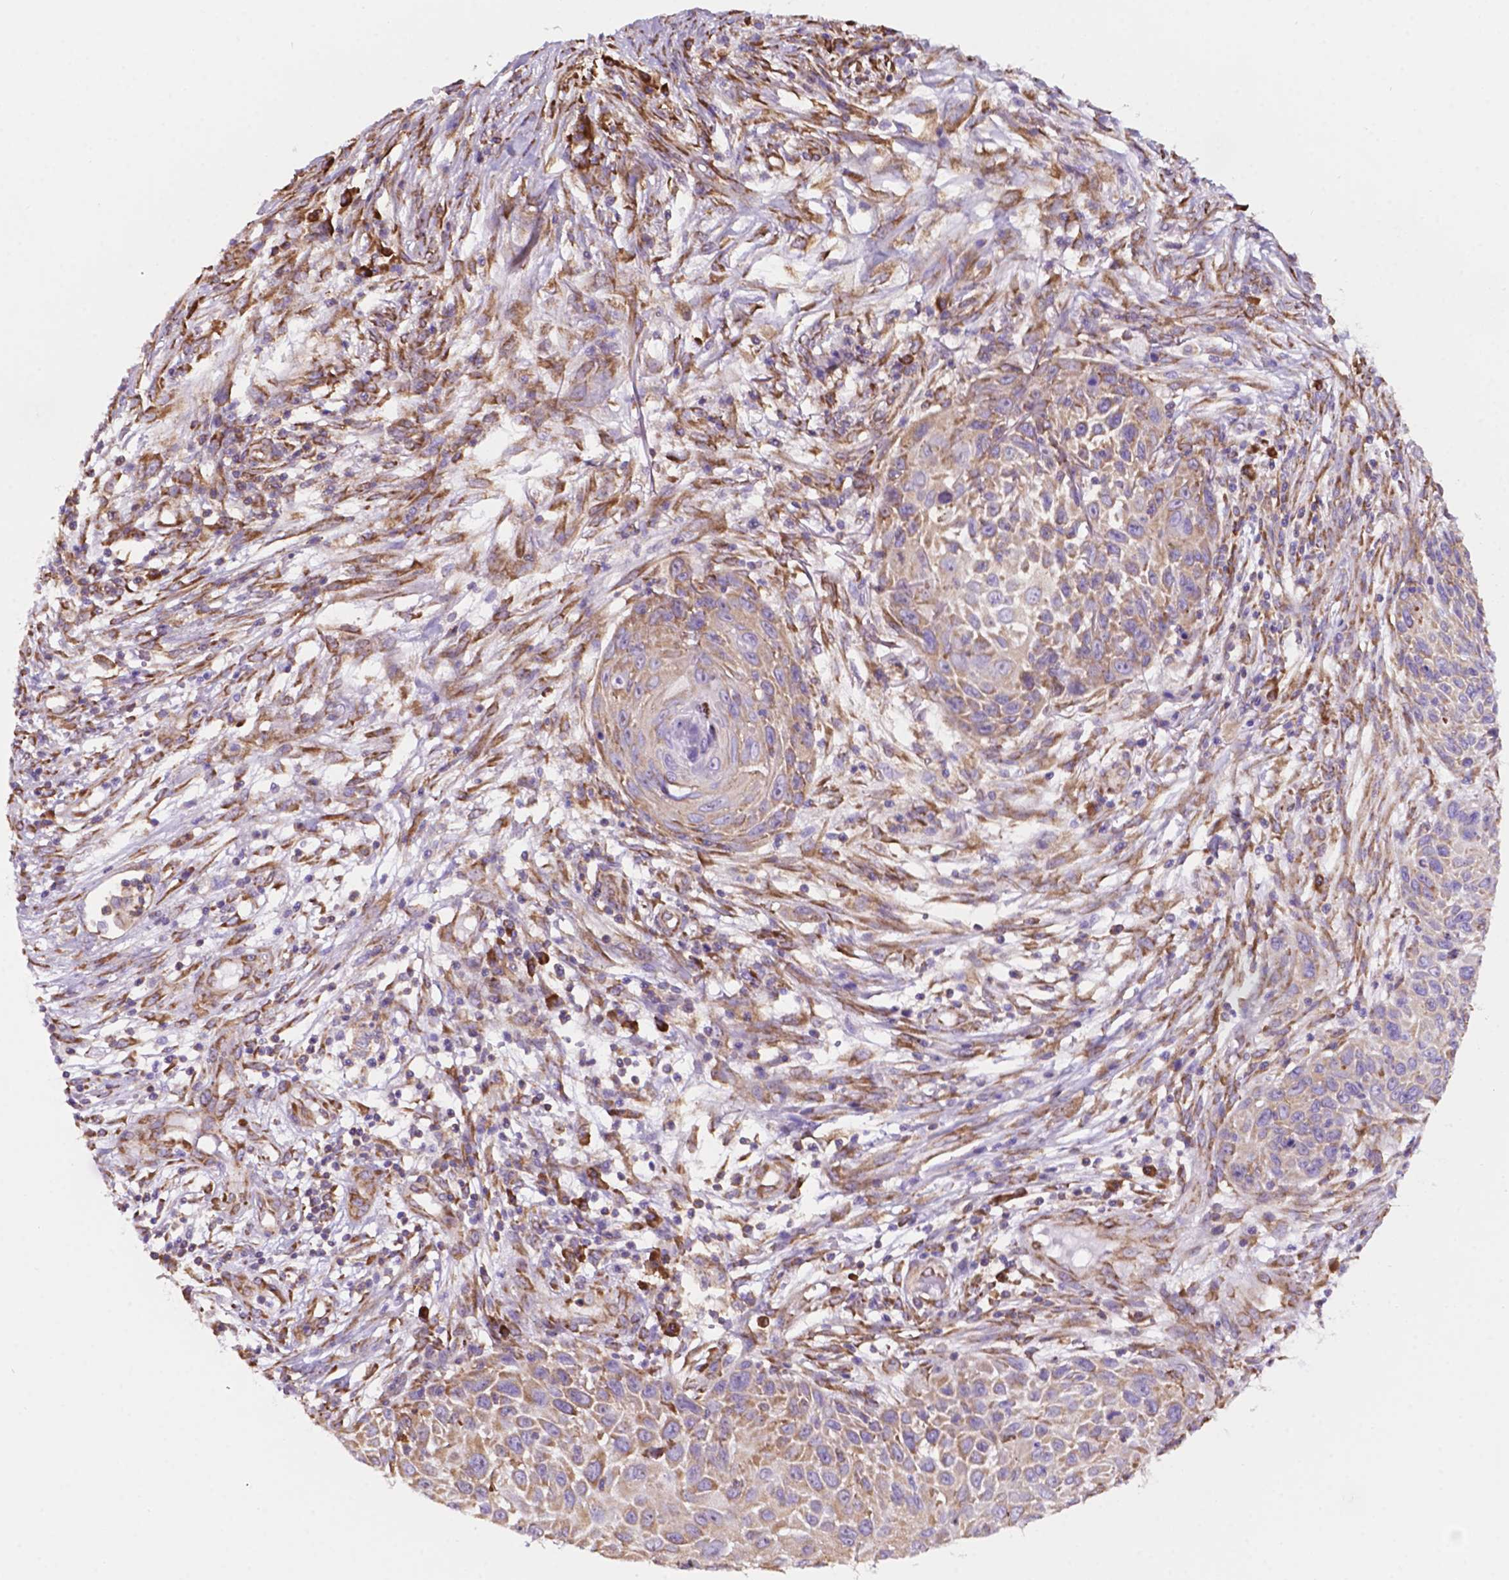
{"staining": {"intensity": "weak", "quantity": "25%-75%", "location": "cytoplasmic/membranous"}, "tissue": "skin cancer", "cell_type": "Tumor cells", "image_type": "cancer", "snomed": [{"axis": "morphology", "description": "Squamous cell carcinoma, NOS"}, {"axis": "topography", "description": "Skin"}], "caption": "The image exhibits staining of skin squamous cell carcinoma, revealing weak cytoplasmic/membranous protein expression (brown color) within tumor cells. Using DAB (brown) and hematoxylin (blue) stains, captured at high magnification using brightfield microscopy.", "gene": "RPL29", "patient": {"sex": "male", "age": 92}}